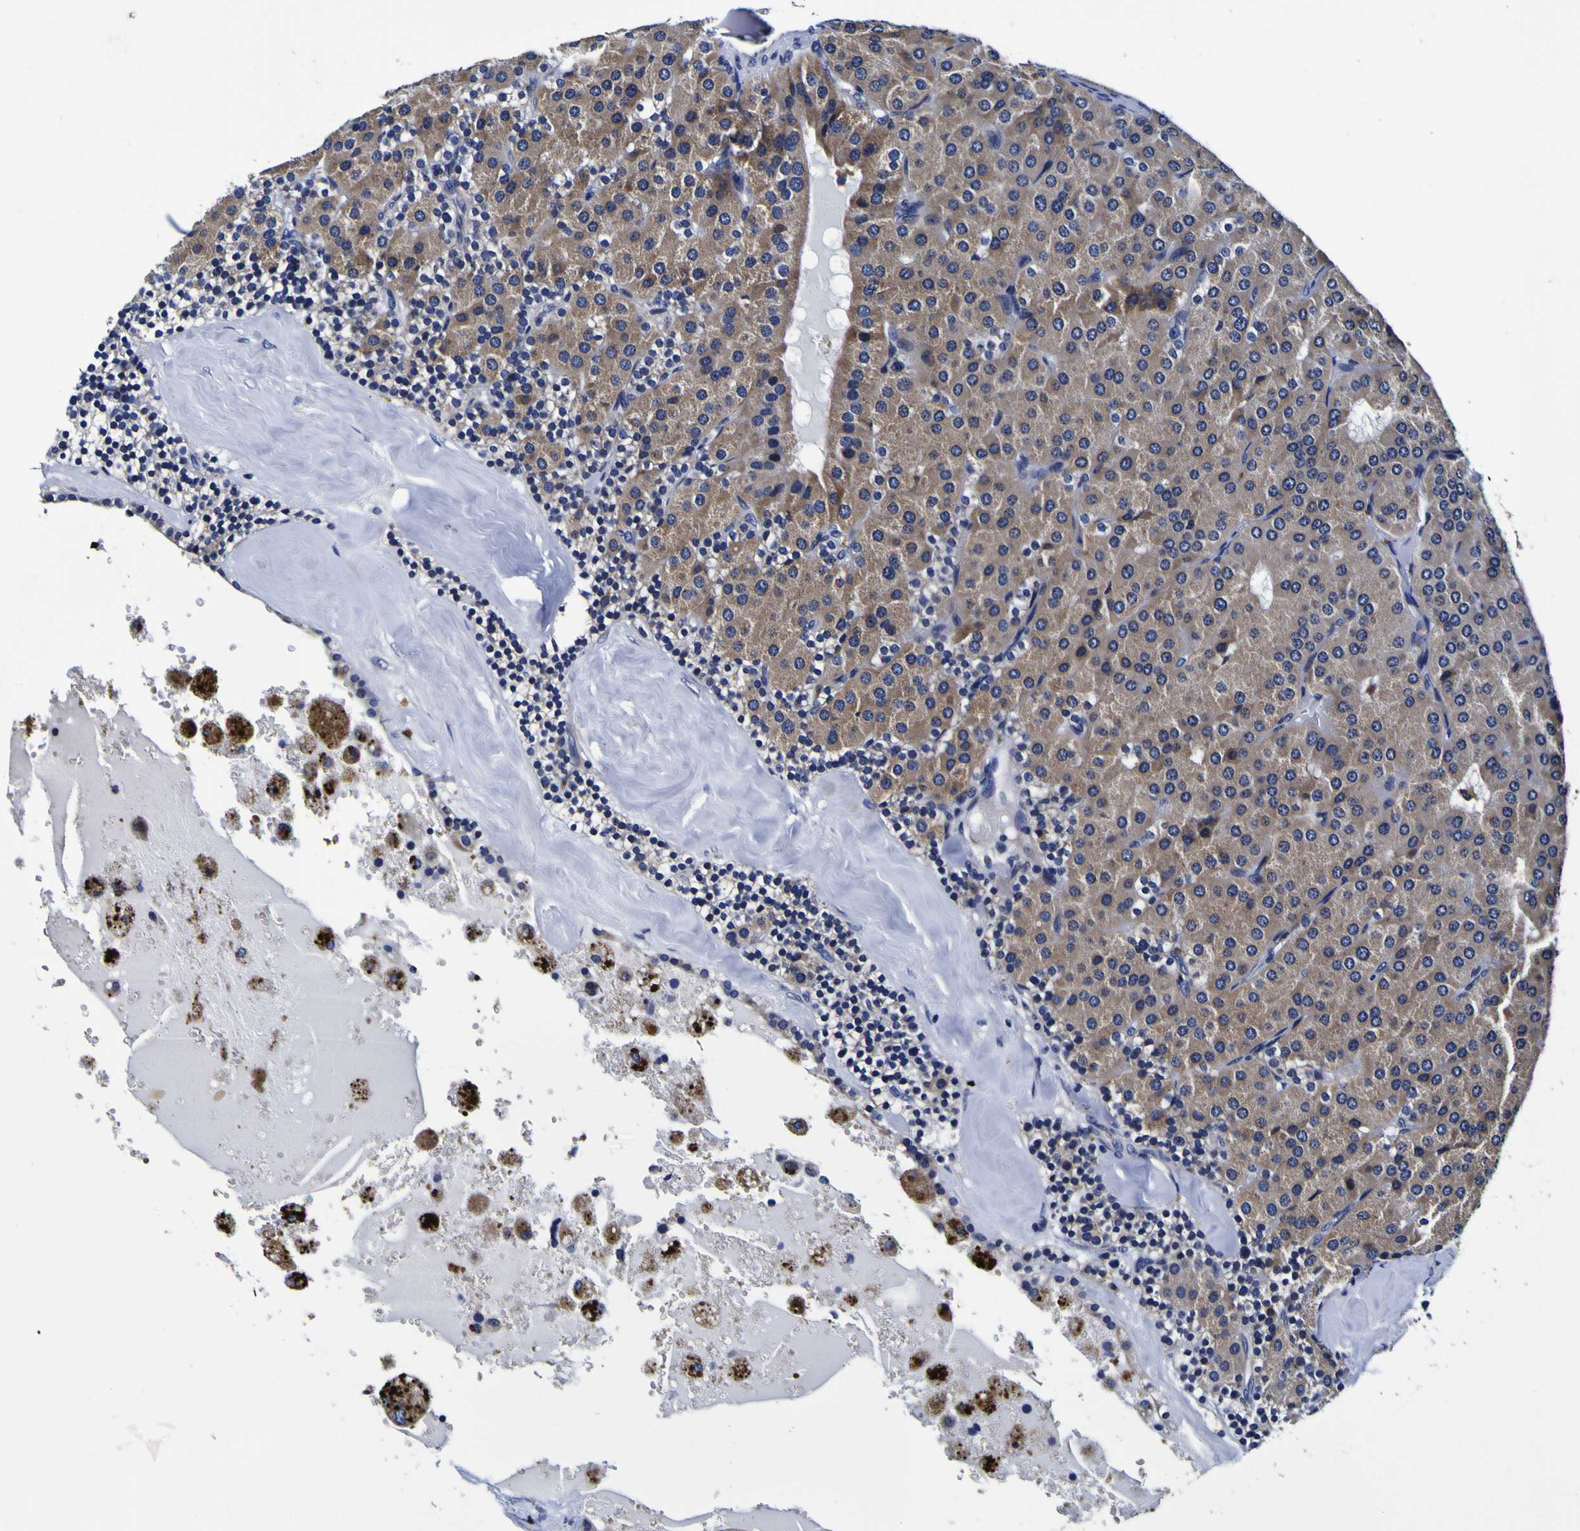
{"staining": {"intensity": "moderate", "quantity": ">75%", "location": "cytoplasmic/membranous"}, "tissue": "parathyroid gland", "cell_type": "Glandular cells", "image_type": "normal", "snomed": [{"axis": "morphology", "description": "Normal tissue, NOS"}, {"axis": "morphology", "description": "Adenoma, NOS"}, {"axis": "topography", "description": "Parathyroid gland"}], "caption": "IHC of unremarkable parathyroid gland reveals medium levels of moderate cytoplasmic/membranous positivity in about >75% of glandular cells. (Stains: DAB in brown, nuclei in blue, Microscopy: brightfield microscopy at high magnification).", "gene": "PDLIM4", "patient": {"sex": "female", "age": 86}}